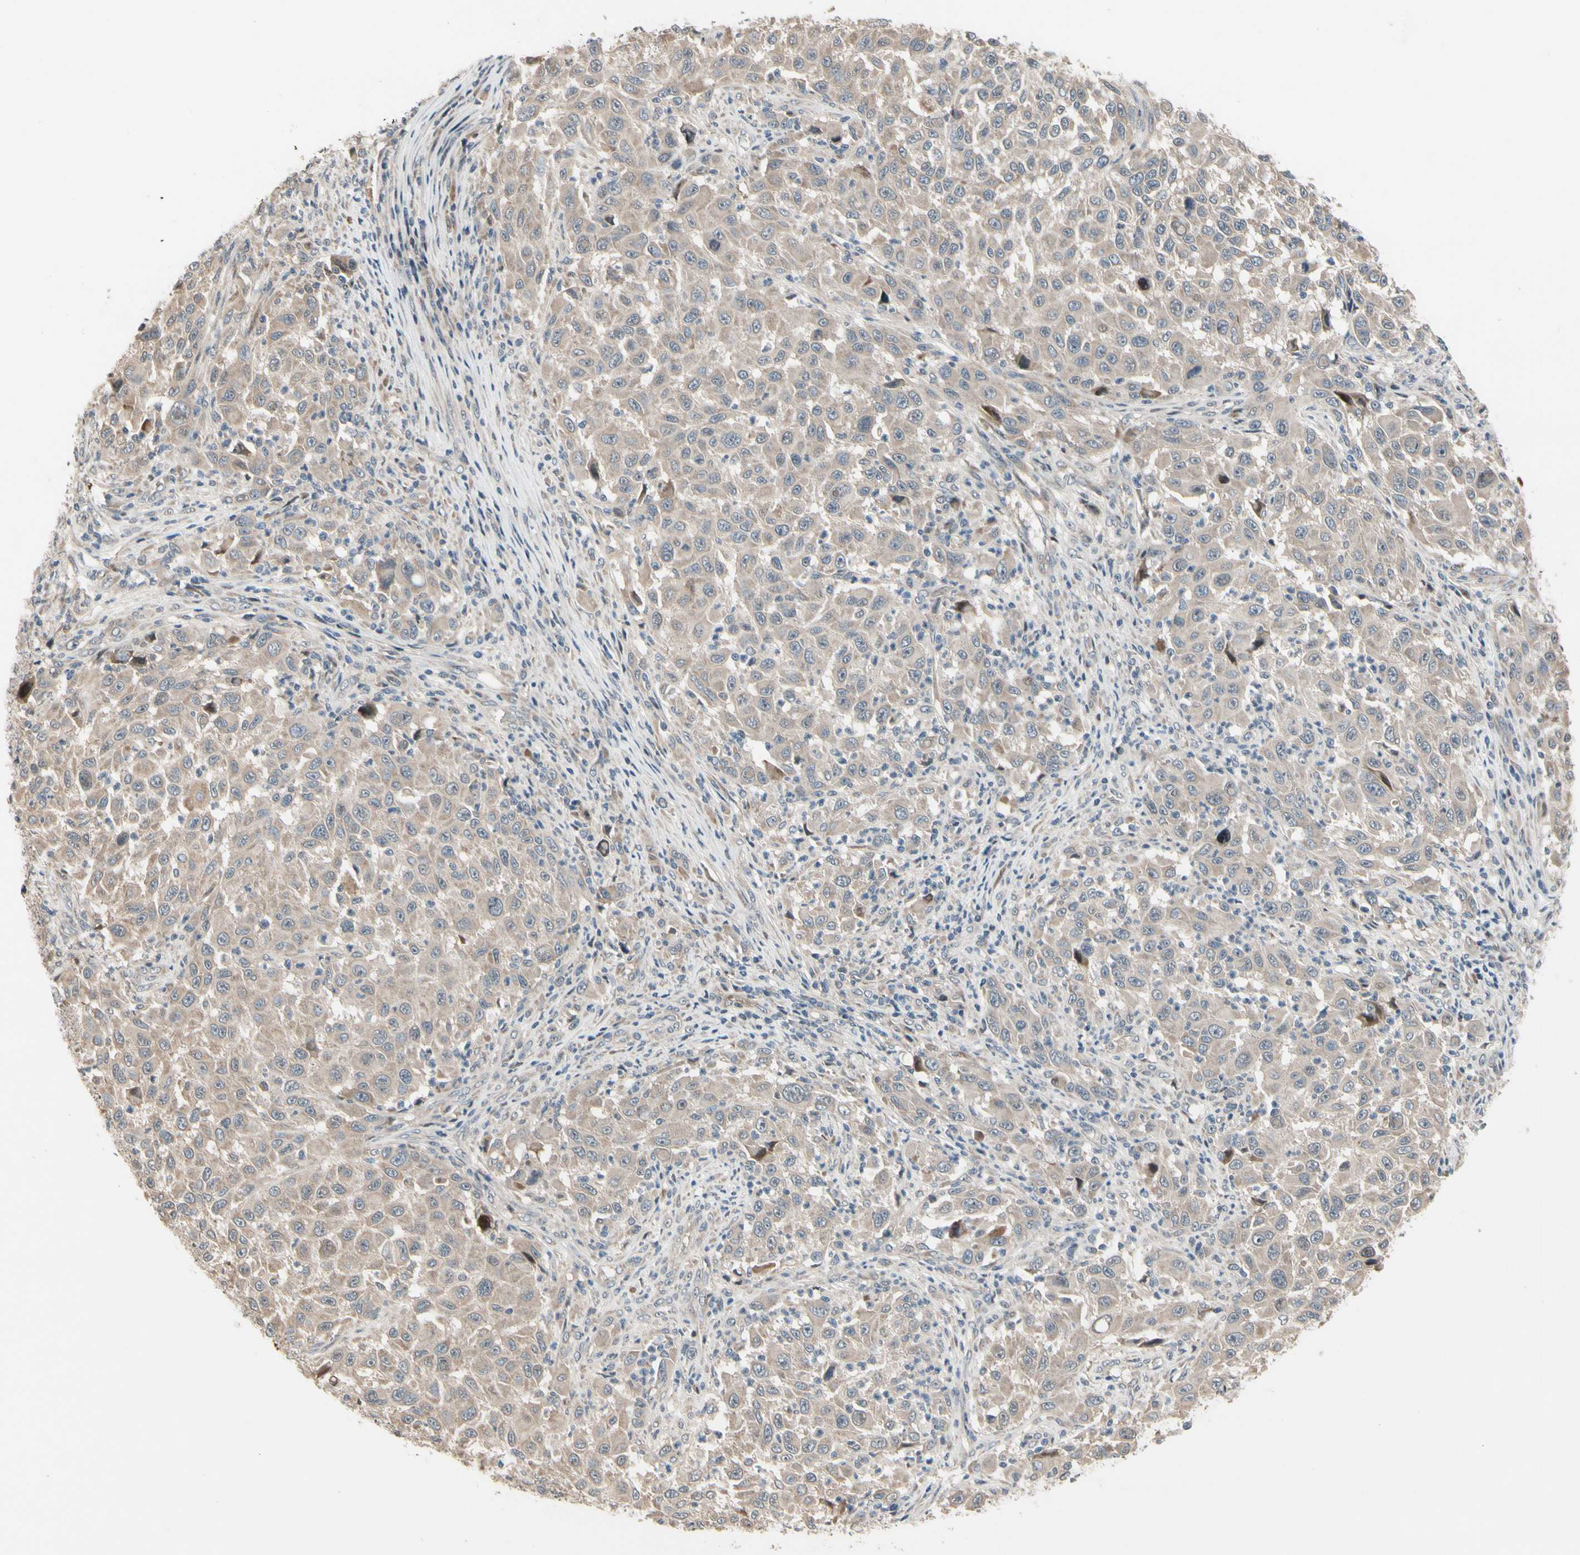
{"staining": {"intensity": "weak", "quantity": ">75%", "location": "cytoplasmic/membranous"}, "tissue": "melanoma", "cell_type": "Tumor cells", "image_type": "cancer", "snomed": [{"axis": "morphology", "description": "Malignant melanoma, Metastatic site"}, {"axis": "topography", "description": "Lymph node"}], "caption": "The image demonstrates a brown stain indicating the presence of a protein in the cytoplasmic/membranous of tumor cells in melanoma. (Stains: DAB (3,3'-diaminobenzidine) in brown, nuclei in blue, Microscopy: brightfield microscopy at high magnification).", "gene": "SNX29", "patient": {"sex": "male", "age": 61}}